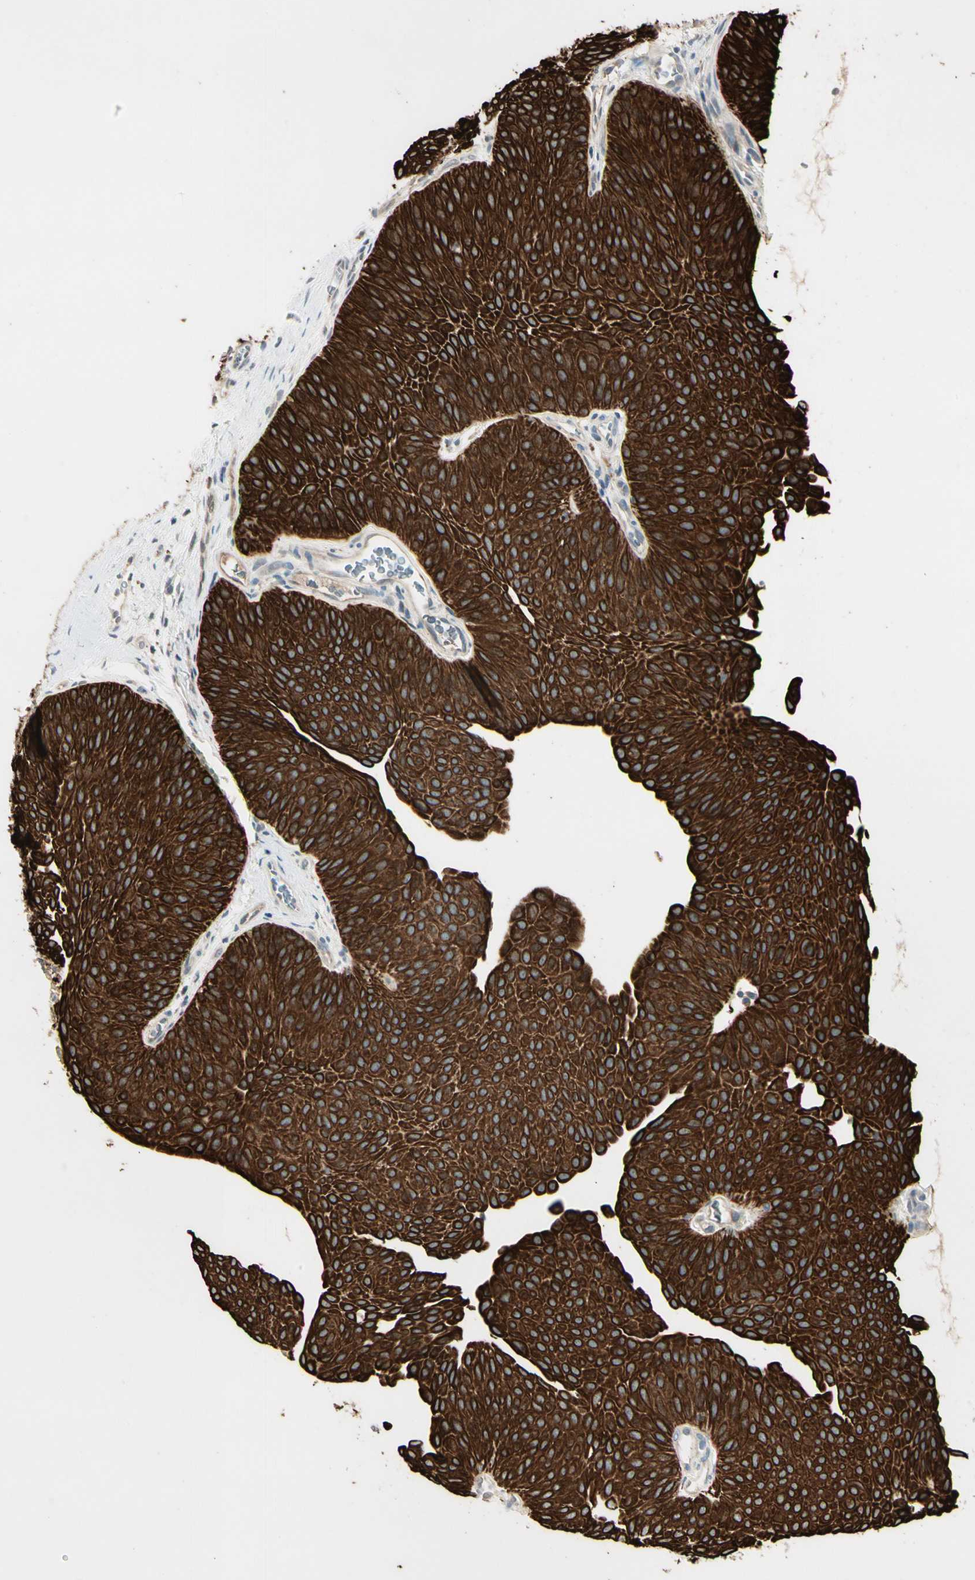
{"staining": {"intensity": "strong", "quantity": ">75%", "location": "cytoplasmic/membranous"}, "tissue": "urothelial cancer", "cell_type": "Tumor cells", "image_type": "cancer", "snomed": [{"axis": "morphology", "description": "Urothelial carcinoma, Low grade"}, {"axis": "topography", "description": "Urinary bladder"}], "caption": "Low-grade urothelial carcinoma tissue reveals strong cytoplasmic/membranous expression in about >75% of tumor cells, visualized by immunohistochemistry.", "gene": "SKIL", "patient": {"sex": "female", "age": 60}}